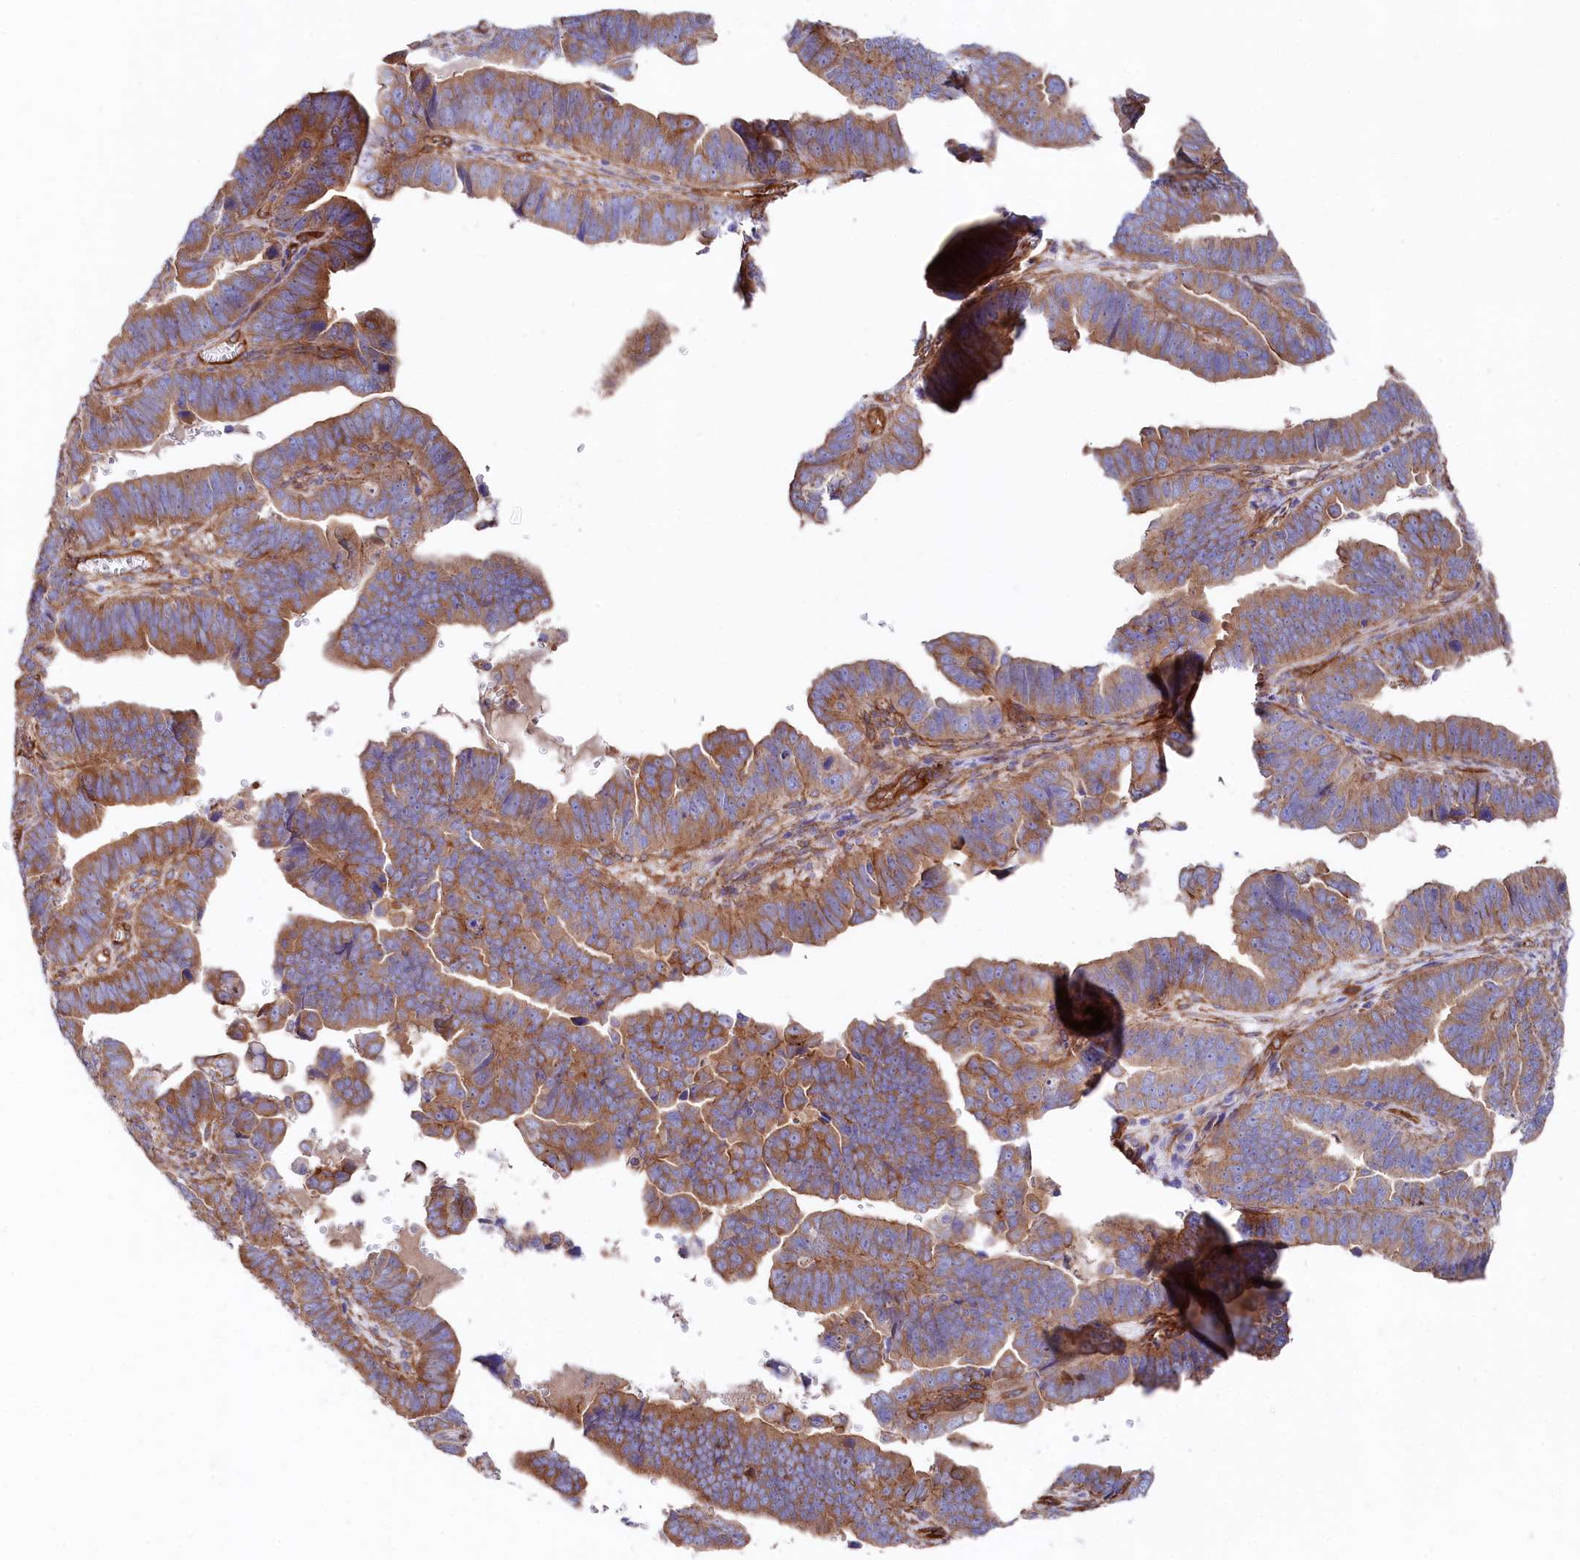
{"staining": {"intensity": "moderate", "quantity": ">75%", "location": "cytoplasmic/membranous"}, "tissue": "endometrial cancer", "cell_type": "Tumor cells", "image_type": "cancer", "snomed": [{"axis": "morphology", "description": "Adenocarcinoma, NOS"}, {"axis": "topography", "description": "Endometrium"}], "caption": "Adenocarcinoma (endometrial) was stained to show a protein in brown. There is medium levels of moderate cytoplasmic/membranous expression in about >75% of tumor cells.", "gene": "TNKS1BP1", "patient": {"sex": "female", "age": 75}}